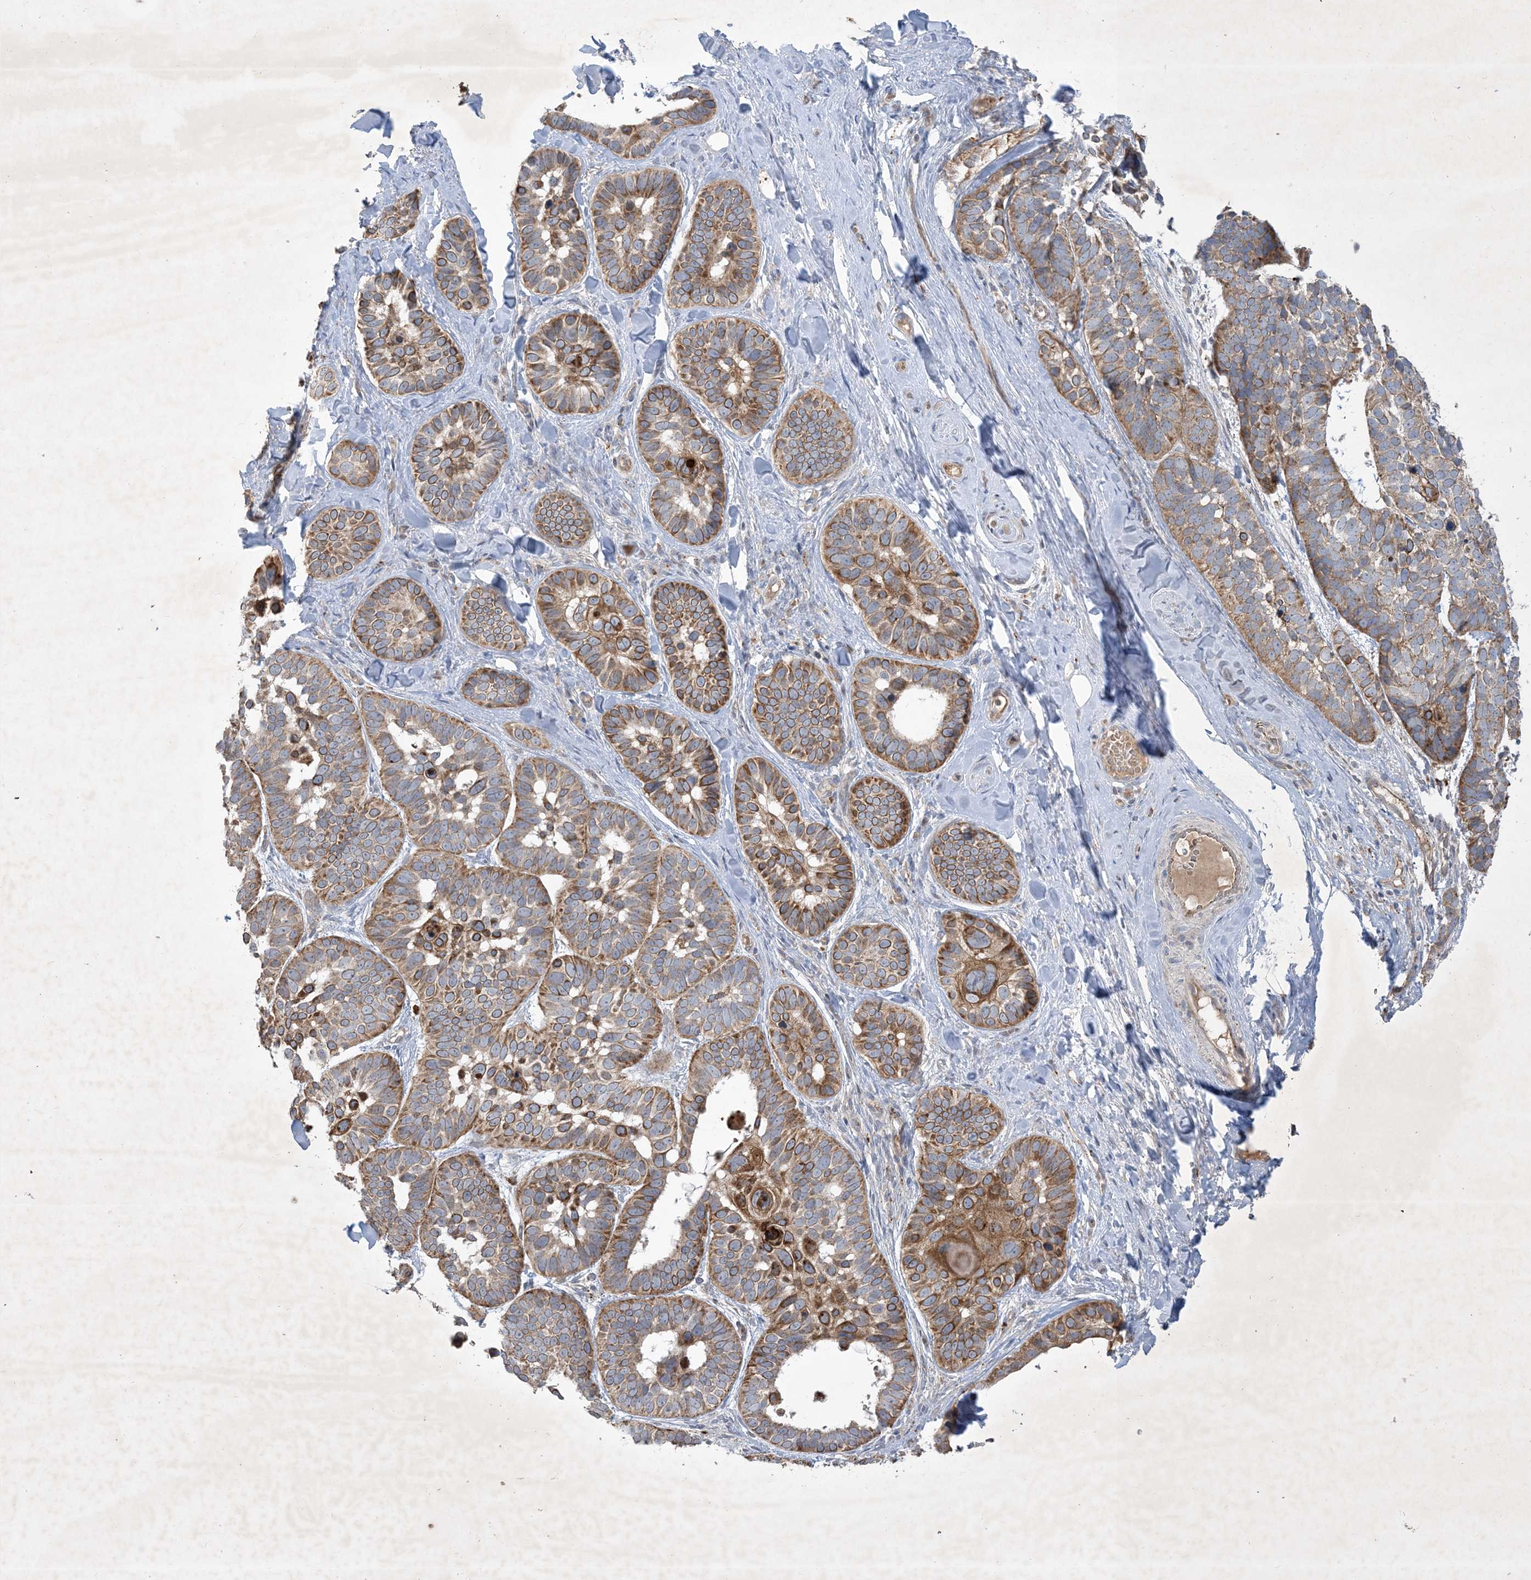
{"staining": {"intensity": "moderate", "quantity": ">75%", "location": "cytoplasmic/membranous"}, "tissue": "skin cancer", "cell_type": "Tumor cells", "image_type": "cancer", "snomed": [{"axis": "morphology", "description": "Basal cell carcinoma"}, {"axis": "topography", "description": "Skin"}], "caption": "A high-resolution photomicrograph shows IHC staining of basal cell carcinoma (skin), which reveals moderate cytoplasmic/membranous expression in approximately >75% of tumor cells. Nuclei are stained in blue.", "gene": "MRPS18A", "patient": {"sex": "male", "age": 62}}